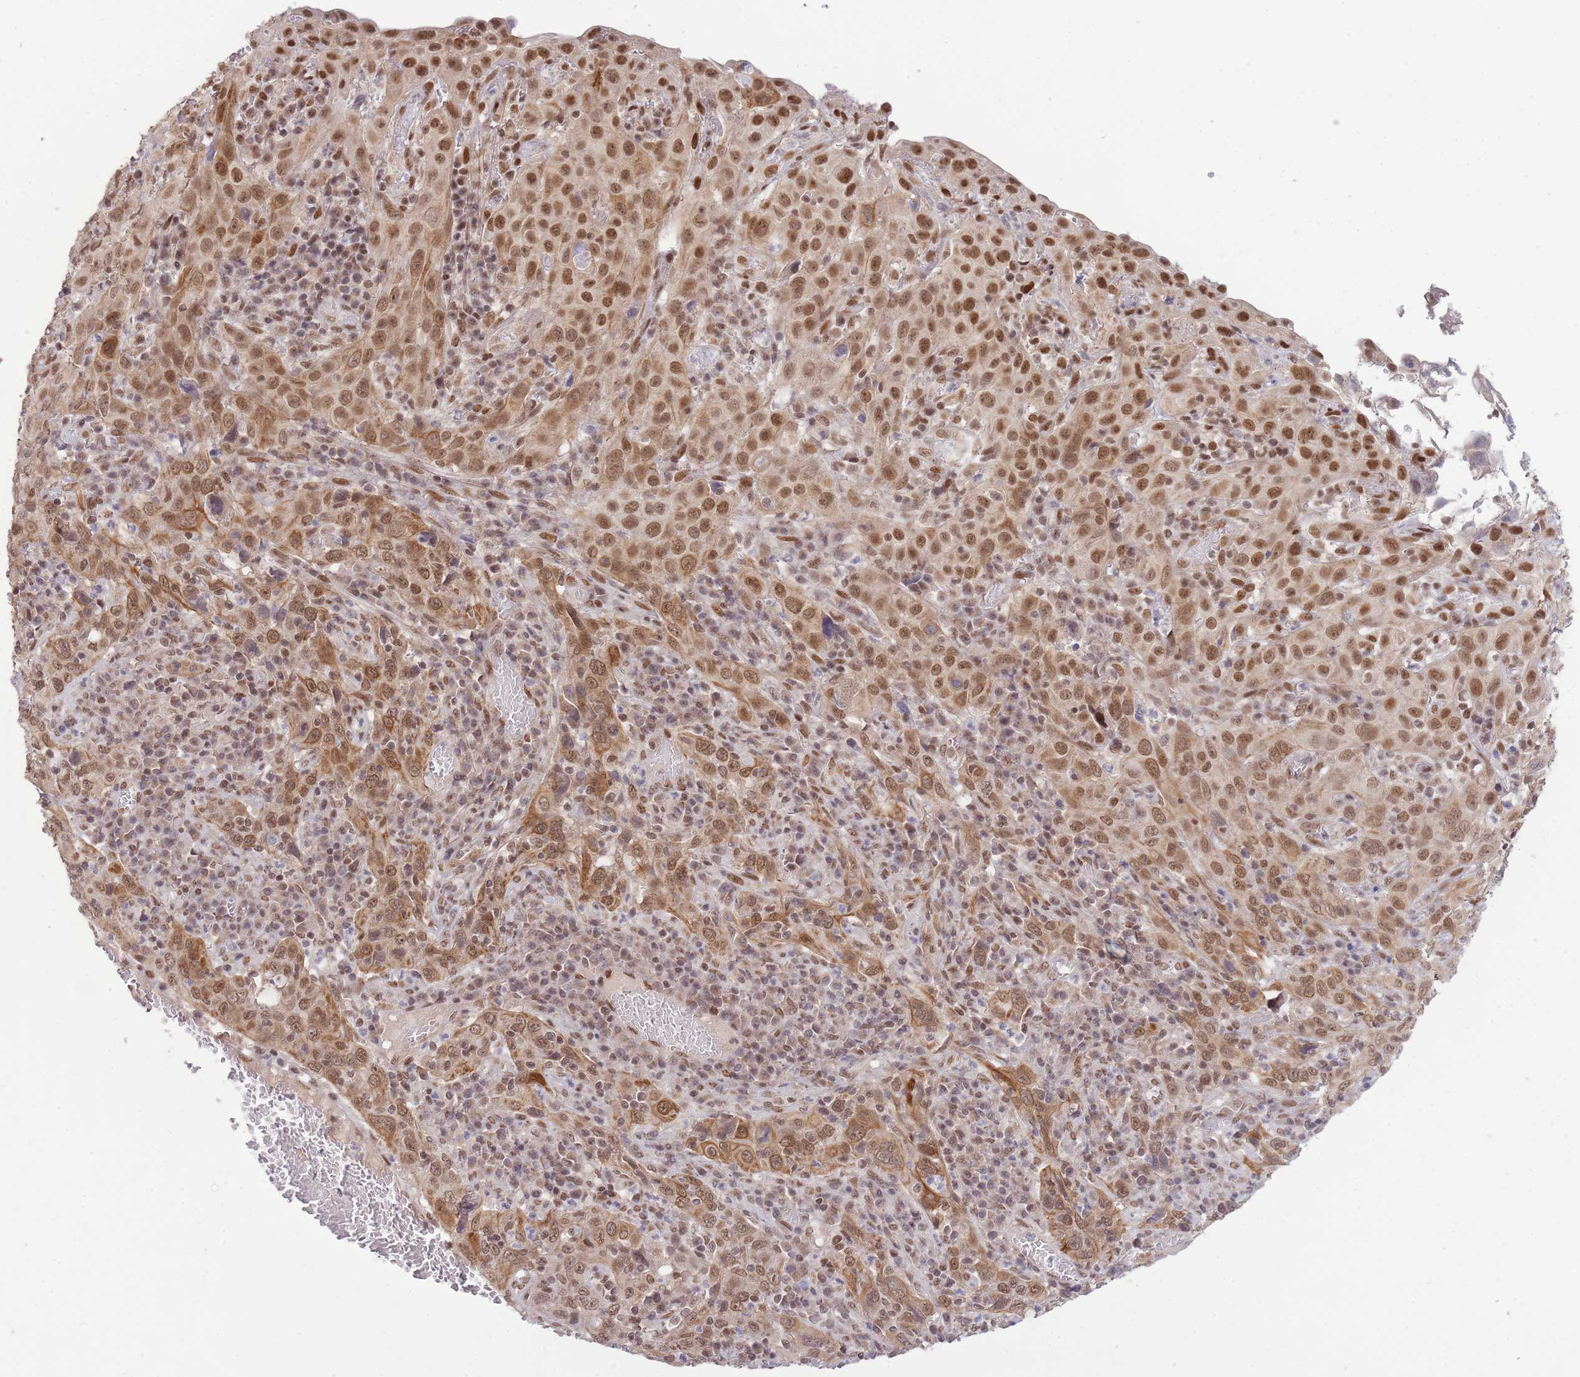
{"staining": {"intensity": "moderate", "quantity": ">75%", "location": "cytoplasmic/membranous,nuclear"}, "tissue": "cervical cancer", "cell_type": "Tumor cells", "image_type": "cancer", "snomed": [{"axis": "morphology", "description": "Squamous cell carcinoma, NOS"}, {"axis": "topography", "description": "Cervix"}], "caption": "Human cervical squamous cell carcinoma stained with a brown dye demonstrates moderate cytoplasmic/membranous and nuclear positive positivity in about >75% of tumor cells.", "gene": "CARD8", "patient": {"sex": "female", "age": 46}}